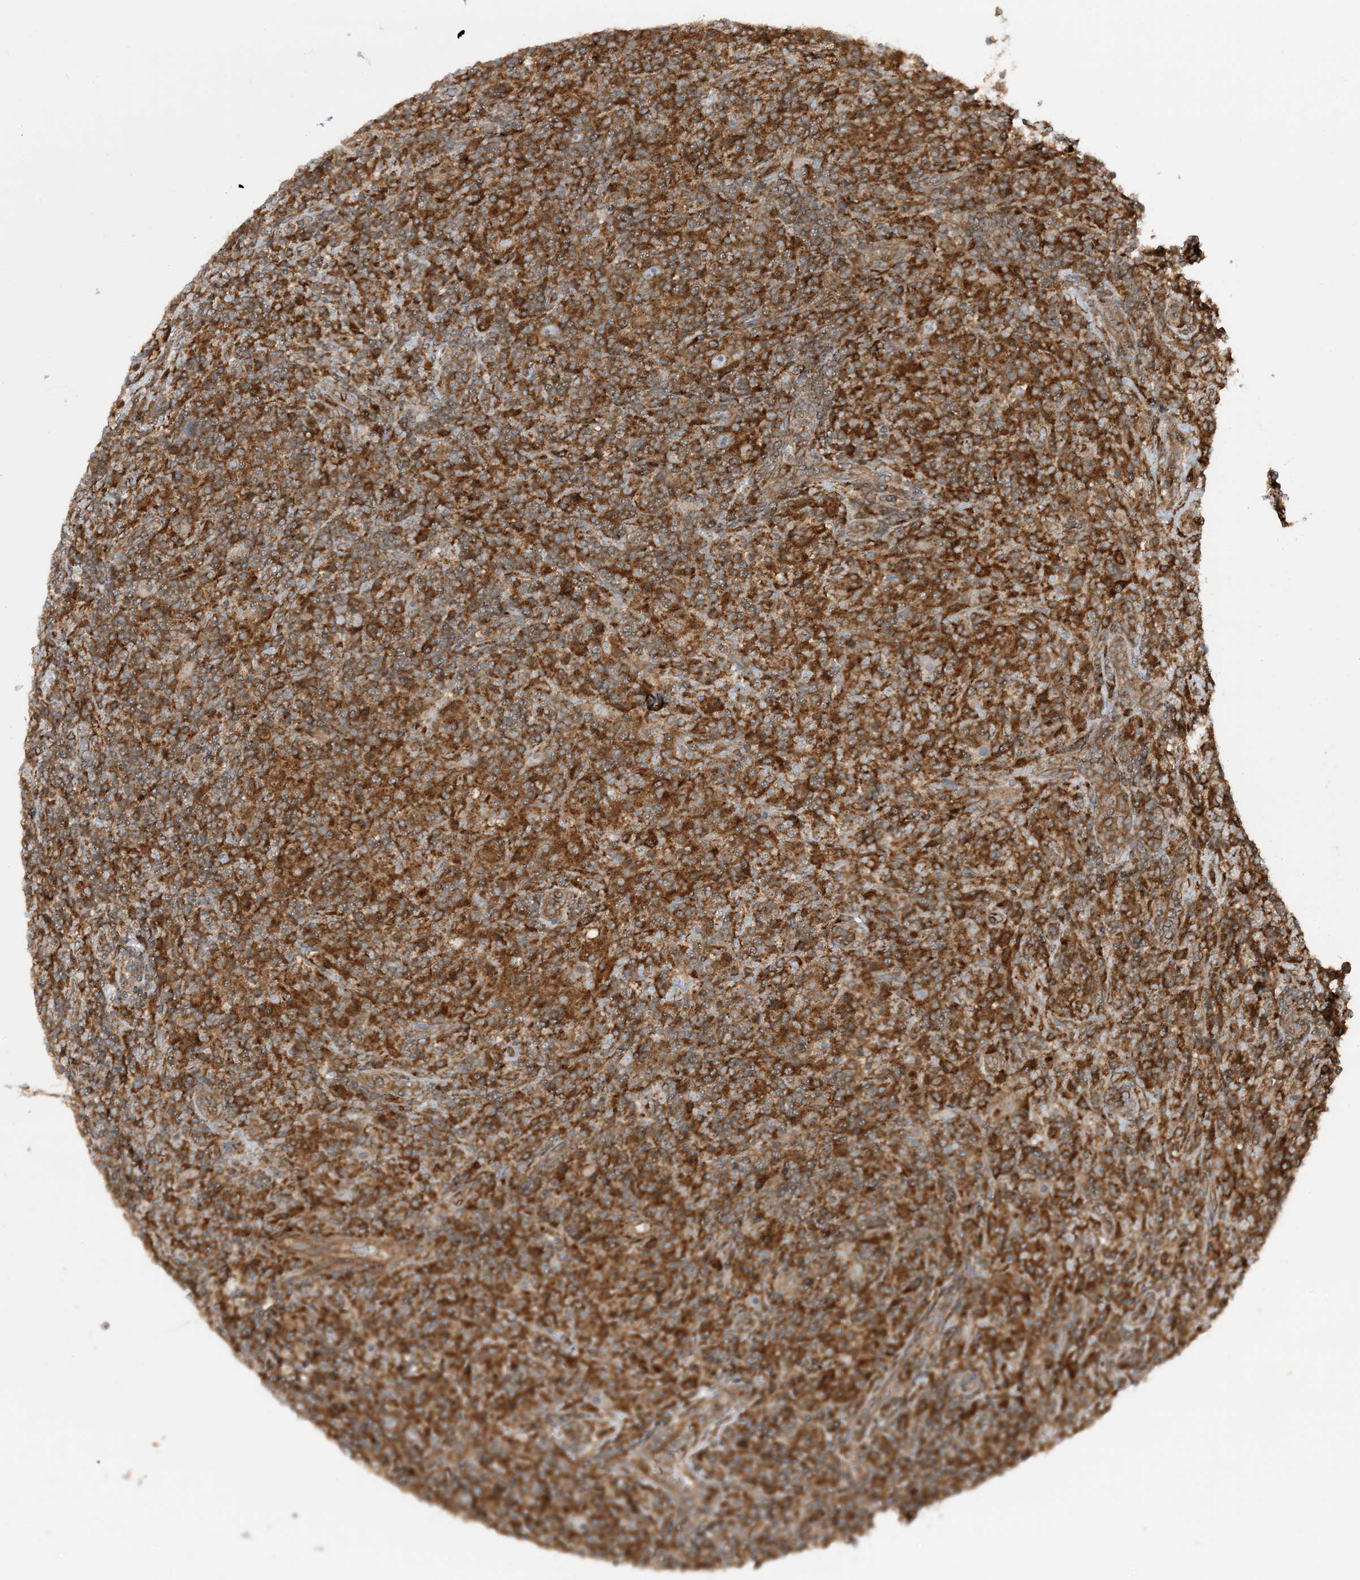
{"staining": {"intensity": "moderate", "quantity": ">75%", "location": "cytoplasmic/membranous"}, "tissue": "lymphoma", "cell_type": "Tumor cells", "image_type": "cancer", "snomed": [{"axis": "morphology", "description": "Hodgkin's disease, NOS"}, {"axis": "topography", "description": "Lymph node"}], "caption": "Immunohistochemical staining of lymphoma exhibits moderate cytoplasmic/membranous protein staining in about >75% of tumor cells.", "gene": "STAM2", "patient": {"sex": "male", "age": 70}}